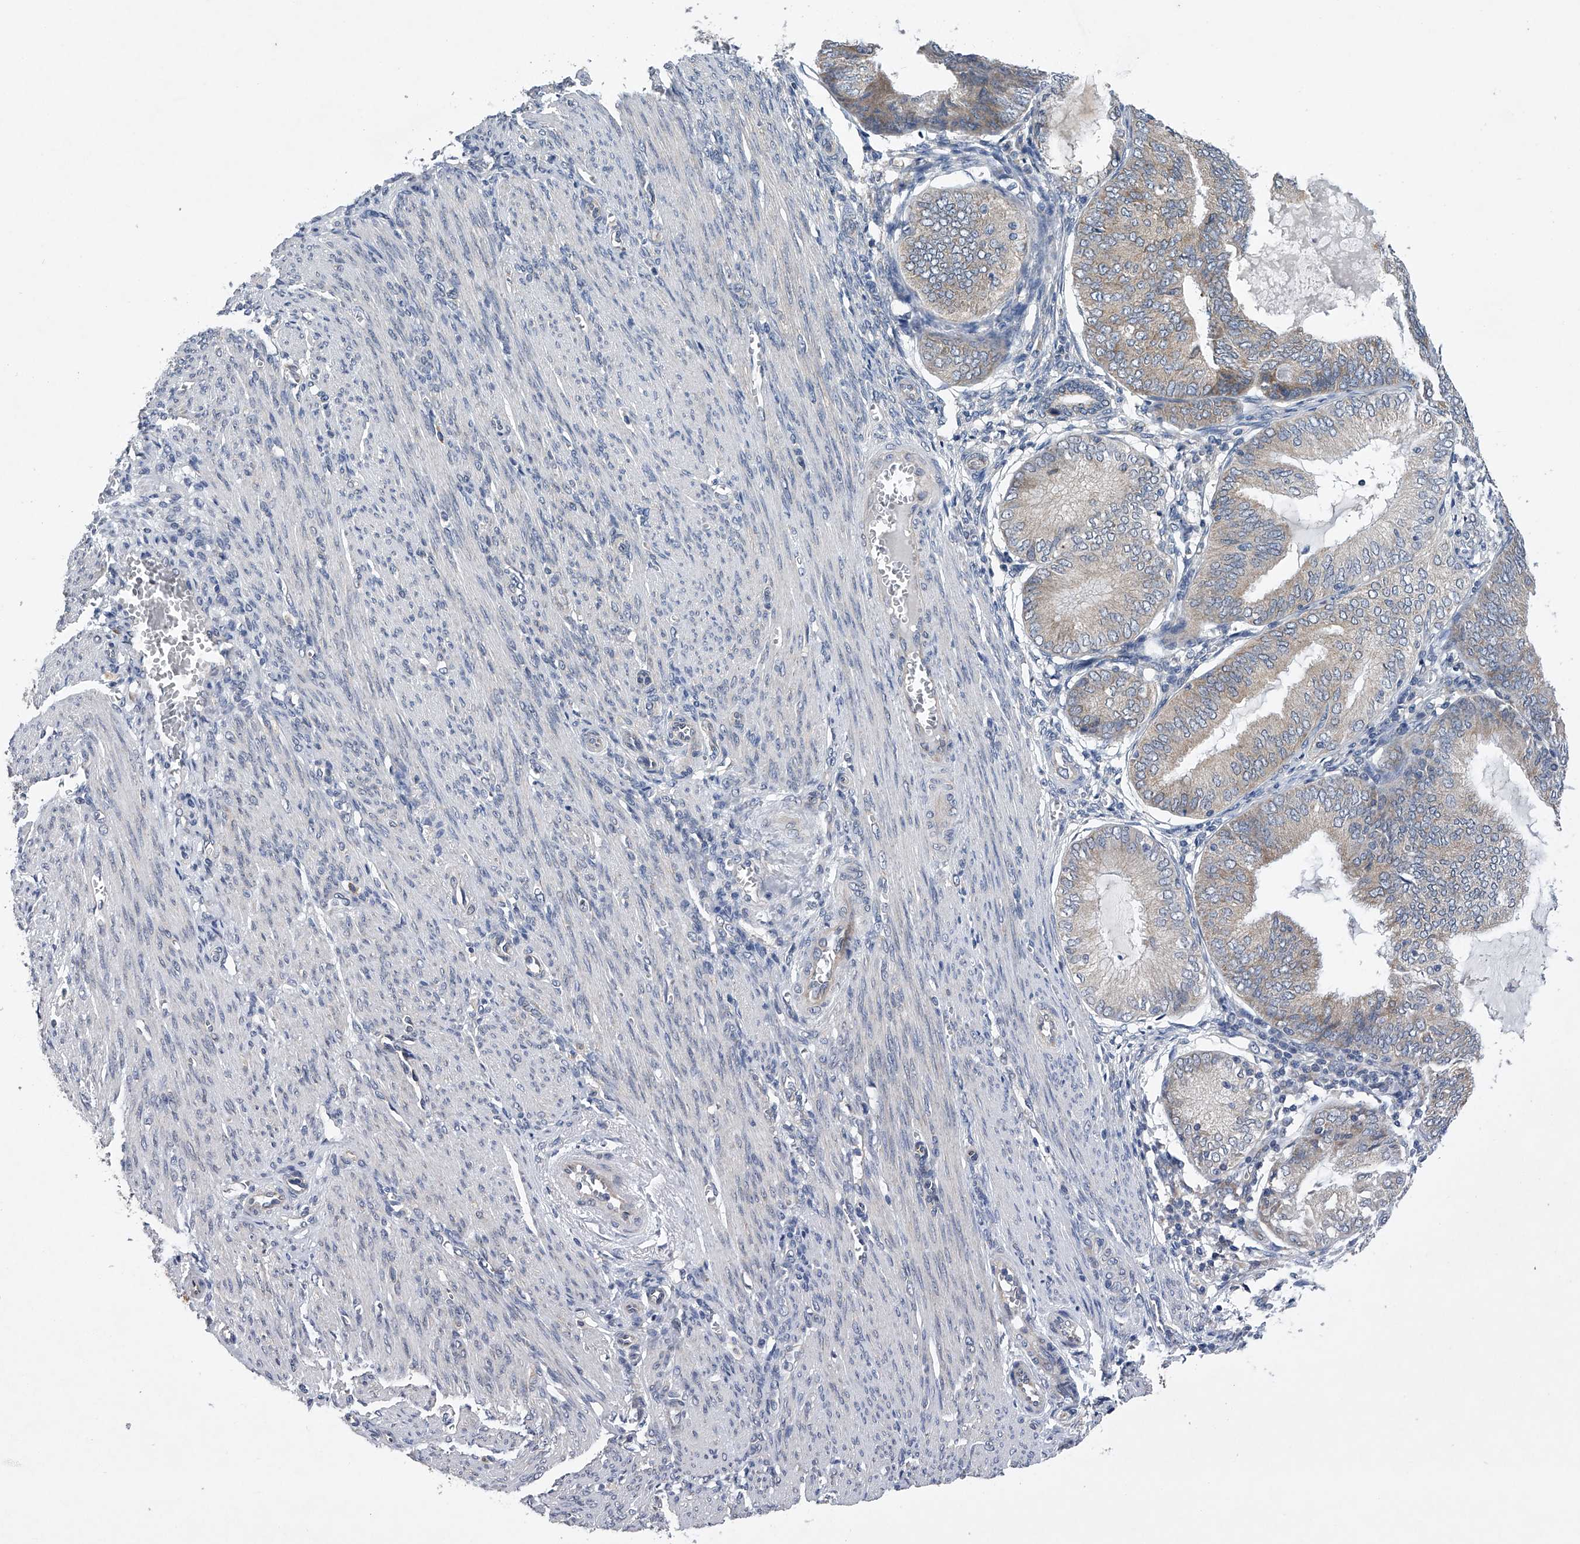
{"staining": {"intensity": "weak", "quantity": "<25%", "location": "cytoplasmic/membranous"}, "tissue": "endometrial cancer", "cell_type": "Tumor cells", "image_type": "cancer", "snomed": [{"axis": "morphology", "description": "Adenocarcinoma, NOS"}, {"axis": "topography", "description": "Endometrium"}], "caption": "Protein analysis of endometrial cancer (adenocarcinoma) exhibits no significant positivity in tumor cells.", "gene": "RNF5", "patient": {"sex": "female", "age": 81}}